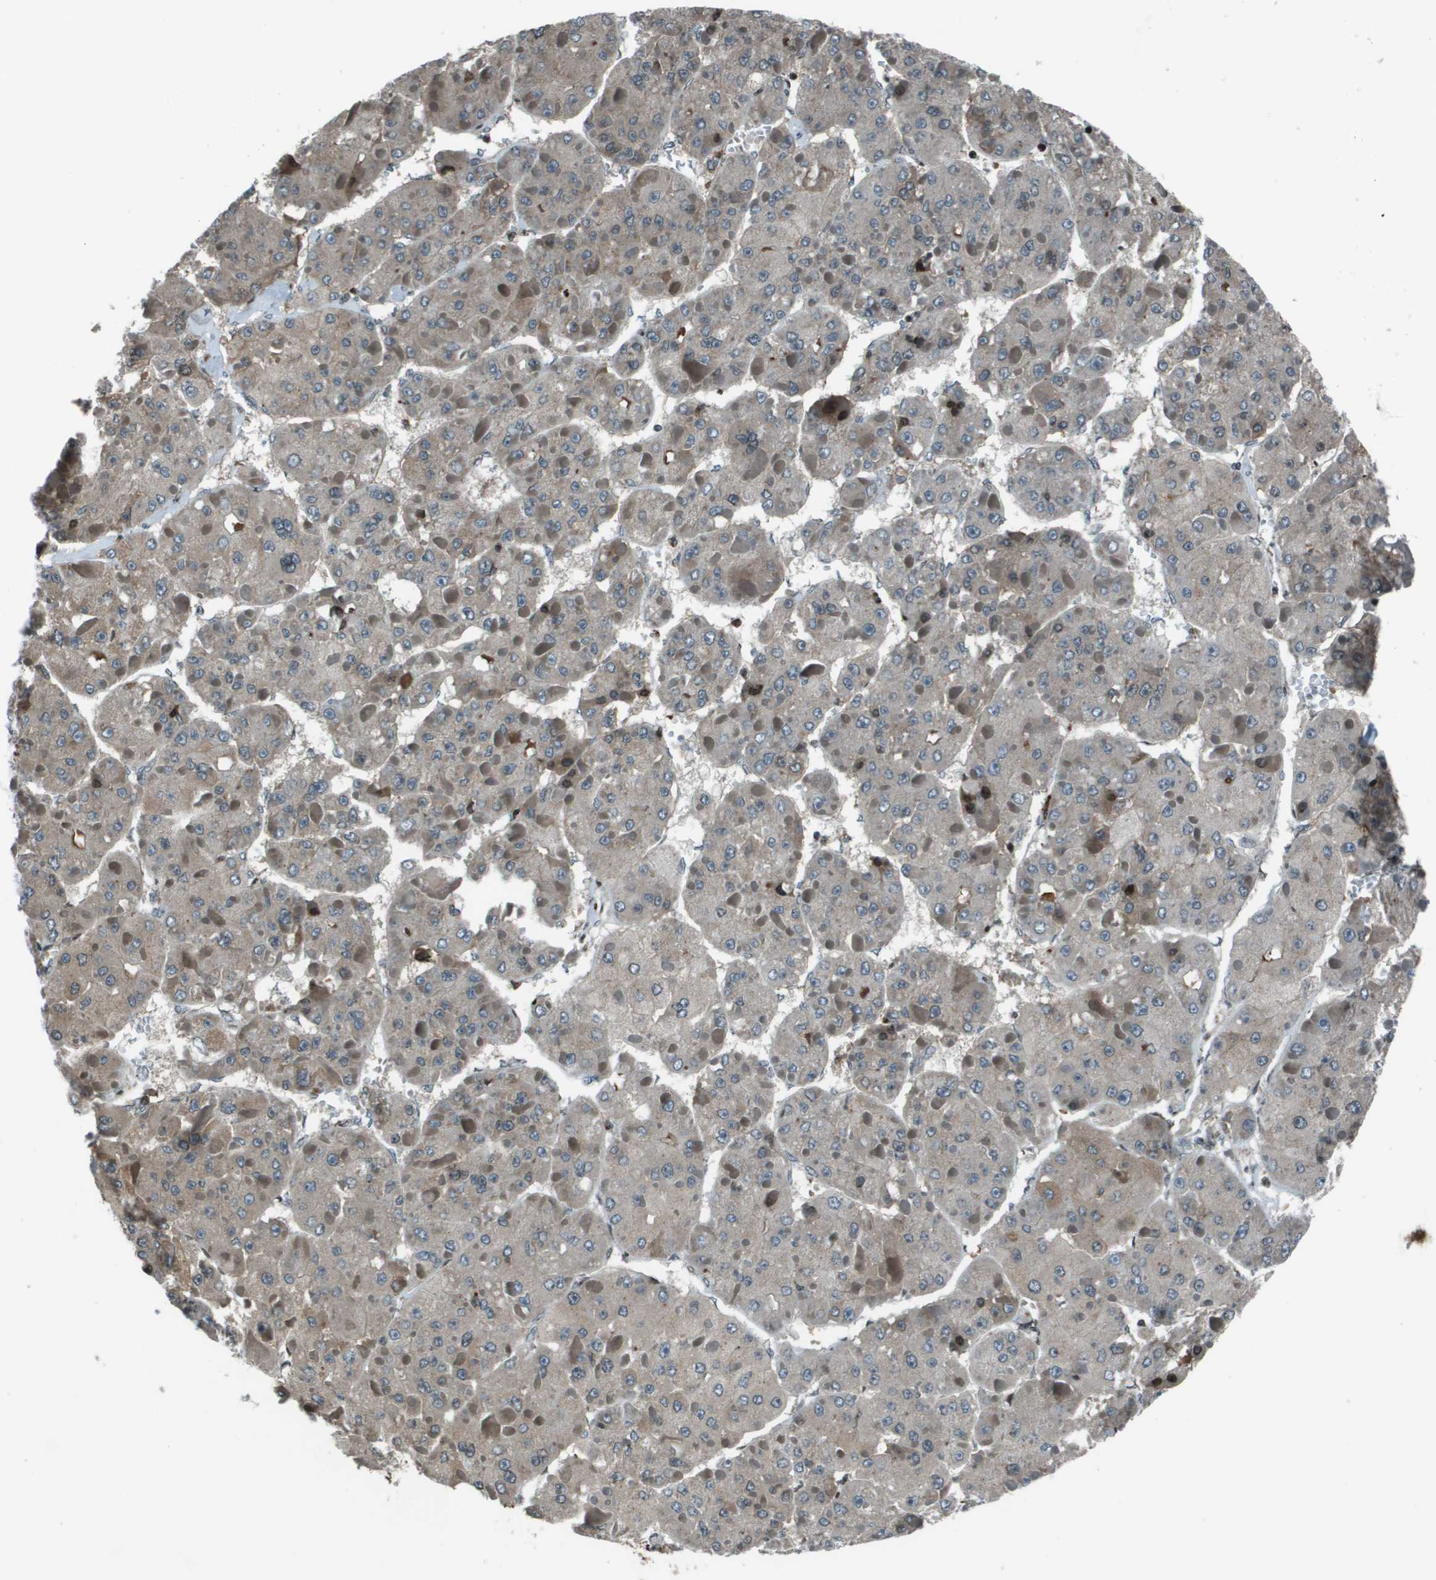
{"staining": {"intensity": "weak", "quantity": "<25%", "location": "cytoplasmic/membranous"}, "tissue": "liver cancer", "cell_type": "Tumor cells", "image_type": "cancer", "snomed": [{"axis": "morphology", "description": "Carcinoma, Hepatocellular, NOS"}, {"axis": "topography", "description": "Liver"}], "caption": "Hepatocellular carcinoma (liver) was stained to show a protein in brown. There is no significant staining in tumor cells.", "gene": "CXCL12", "patient": {"sex": "female", "age": 73}}